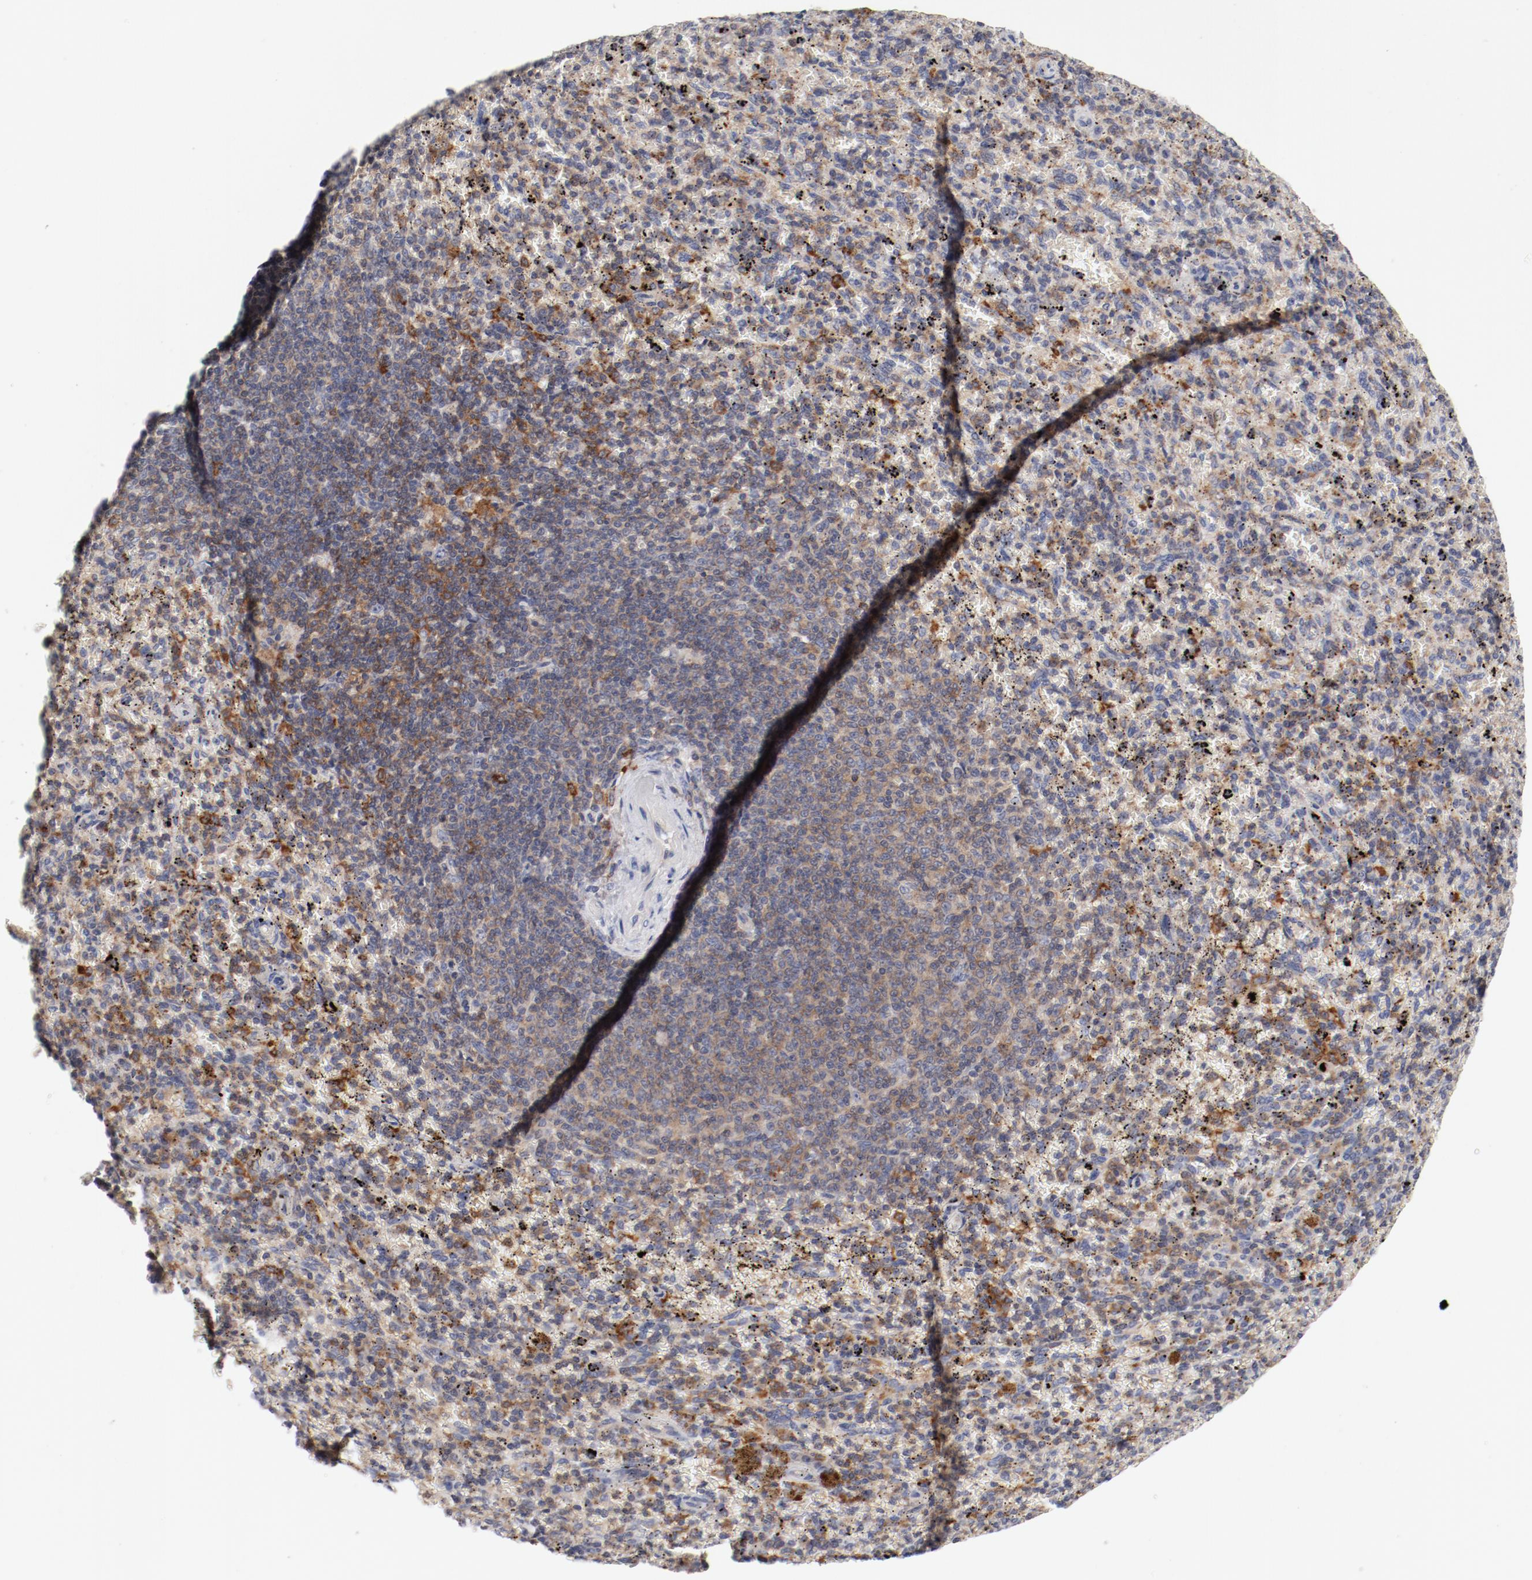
{"staining": {"intensity": "moderate", "quantity": "25%-75%", "location": "cytoplasmic/membranous"}, "tissue": "spleen", "cell_type": "Cells in red pulp", "image_type": "normal", "snomed": [{"axis": "morphology", "description": "Normal tissue, NOS"}, {"axis": "topography", "description": "Spleen"}], "caption": "Approximately 25%-75% of cells in red pulp in normal spleen display moderate cytoplasmic/membranous protein expression as visualized by brown immunohistochemical staining.", "gene": "CBL", "patient": {"sex": "female", "age": 43}}